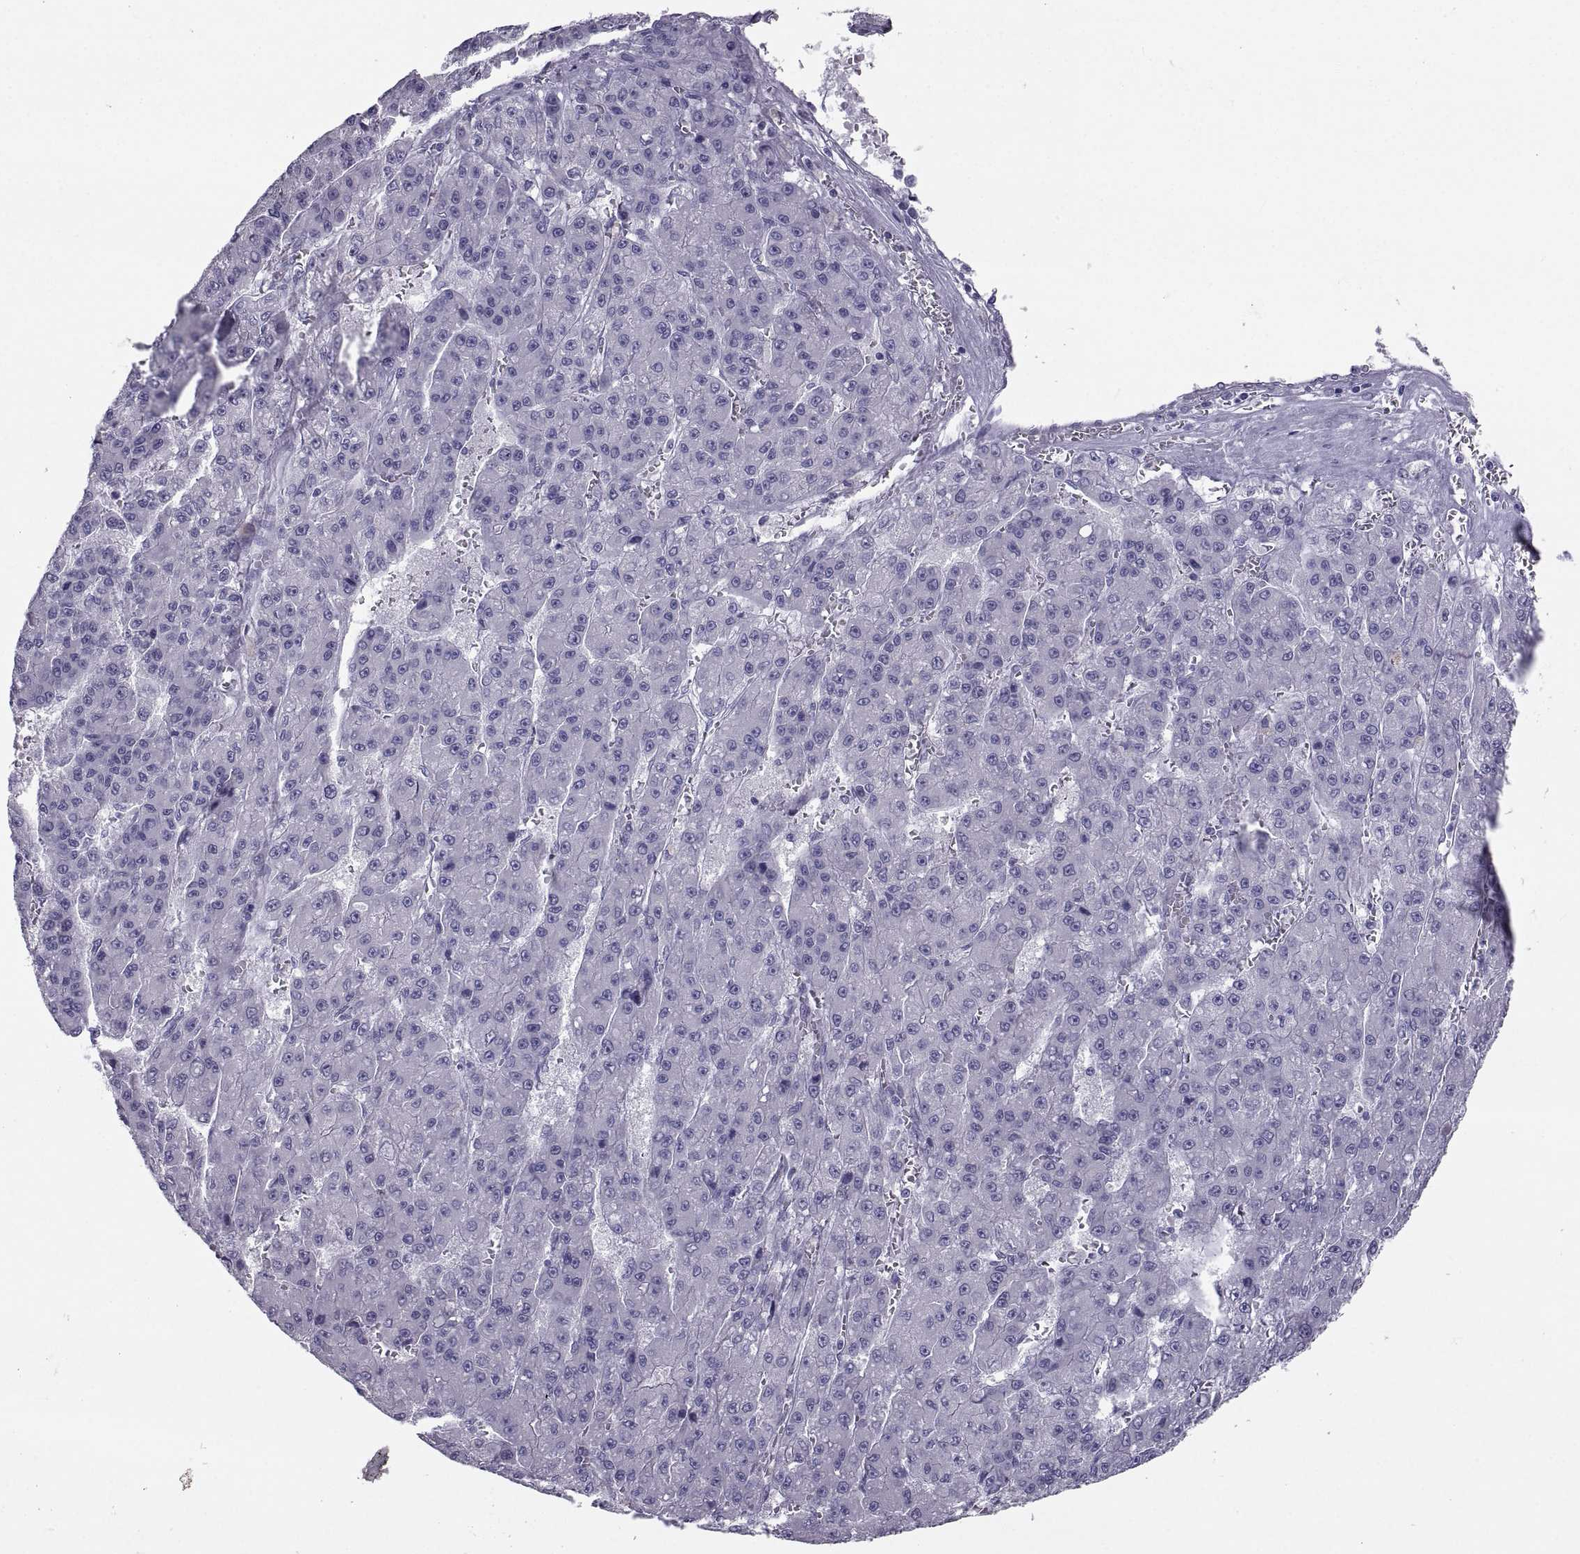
{"staining": {"intensity": "negative", "quantity": "none", "location": "none"}, "tissue": "liver cancer", "cell_type": "Tumor cells", "image_type": "cancer", "snomed": [{"axis": "morphology", "description": "Carcinoma, Hepatocellular, NOS"}, {"axis": "topography", "description": "Liver"}], "caption": "Histopathology image shows no significant protein staining in tumor cells of liver cancer (hepatocellular carcinoma). (Brightfield microscopy of DAB immunohistochemistry (IHC) at high magnification).", "gene": "PCSK1N", "patient": {"sex": "male", "age": 70}}